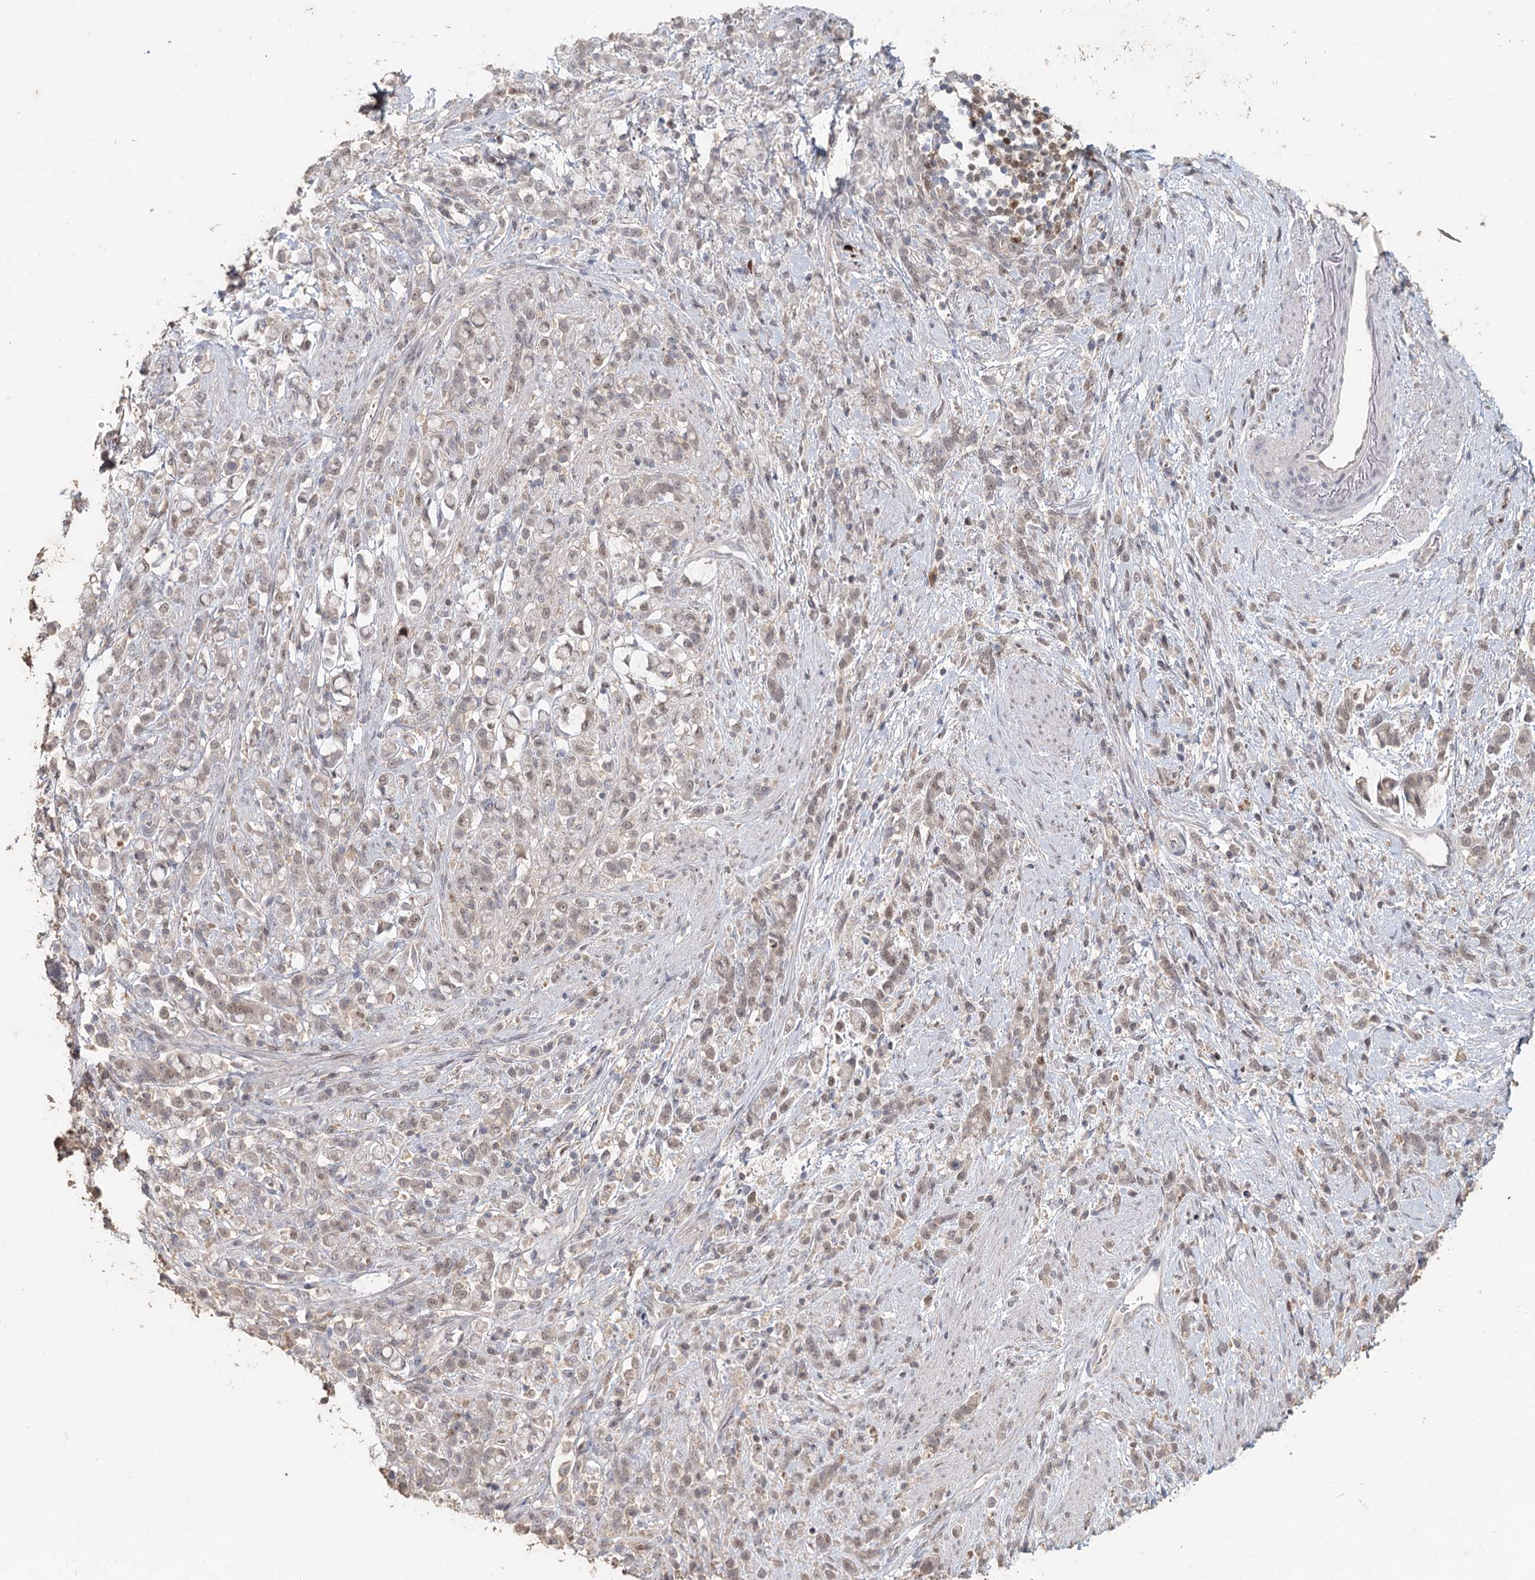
{"staining": {"intensity": "weak", "quantity": "25%-75%", "location": "nuclear"}, "tissue": "stomach cancer", "cell_type": "Tumor cells", "image_type": "cancer", "snomed": [{"axis": "morphology", "description": "Adenocarcinoma, NOS"}, {"axis": "topography", "description": "Stomach"}], "caption": "Immunohistochemistry (IHC) histopathology image of stomach cancer stained for a protein (brown), which shows low levels of weak nuclear expression in about 25%-75% of tumor cells.", "gene": "ADK", "patient": {"sex": "female", "age": 60}}